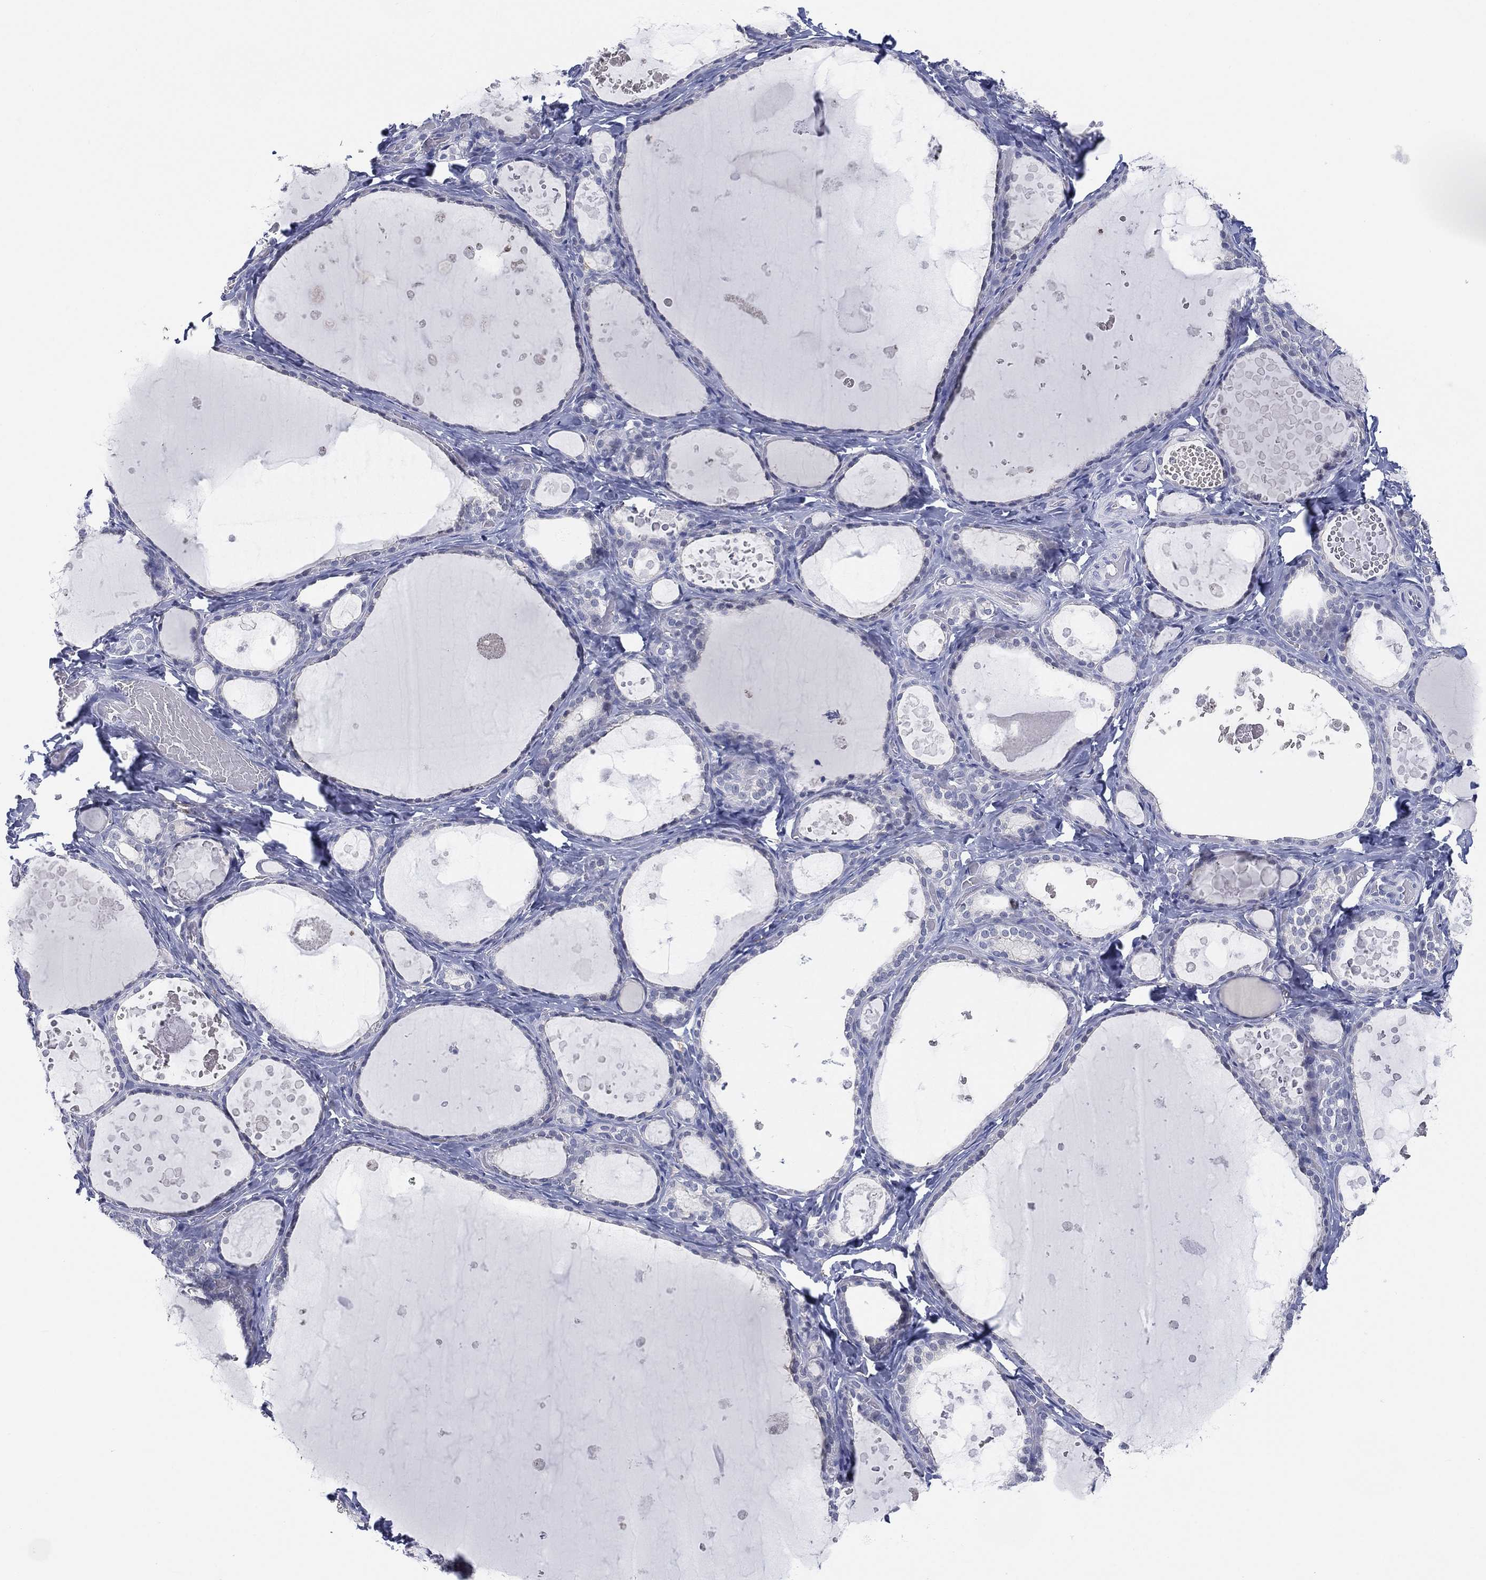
{"staining": {"intensity": "negative", "quantity": "none", "location": "none"}, "tissue": "thyroid gland", "cell_type": "Glandular cells", "image_type": "normal", "snomed": [{"axis": "morphology", "description": "Normal tissue, NOS"}, {"axis": "topography", "description": "Thyroid gland"}], "caption": "This is a photomicrograph of immunohistochemistry (IHC) staining of normal thyroid gland, which shows no expression in glandular cells. The staining was performed using DAB (3,3'-diaminobenzidine) to visualize the protein expression in brown, while the nuclei were stained in blue with hematoxylin (Magnification: 20x).", "gene": "C5orf46", "patient": {"sex": "female", "age": 56}}